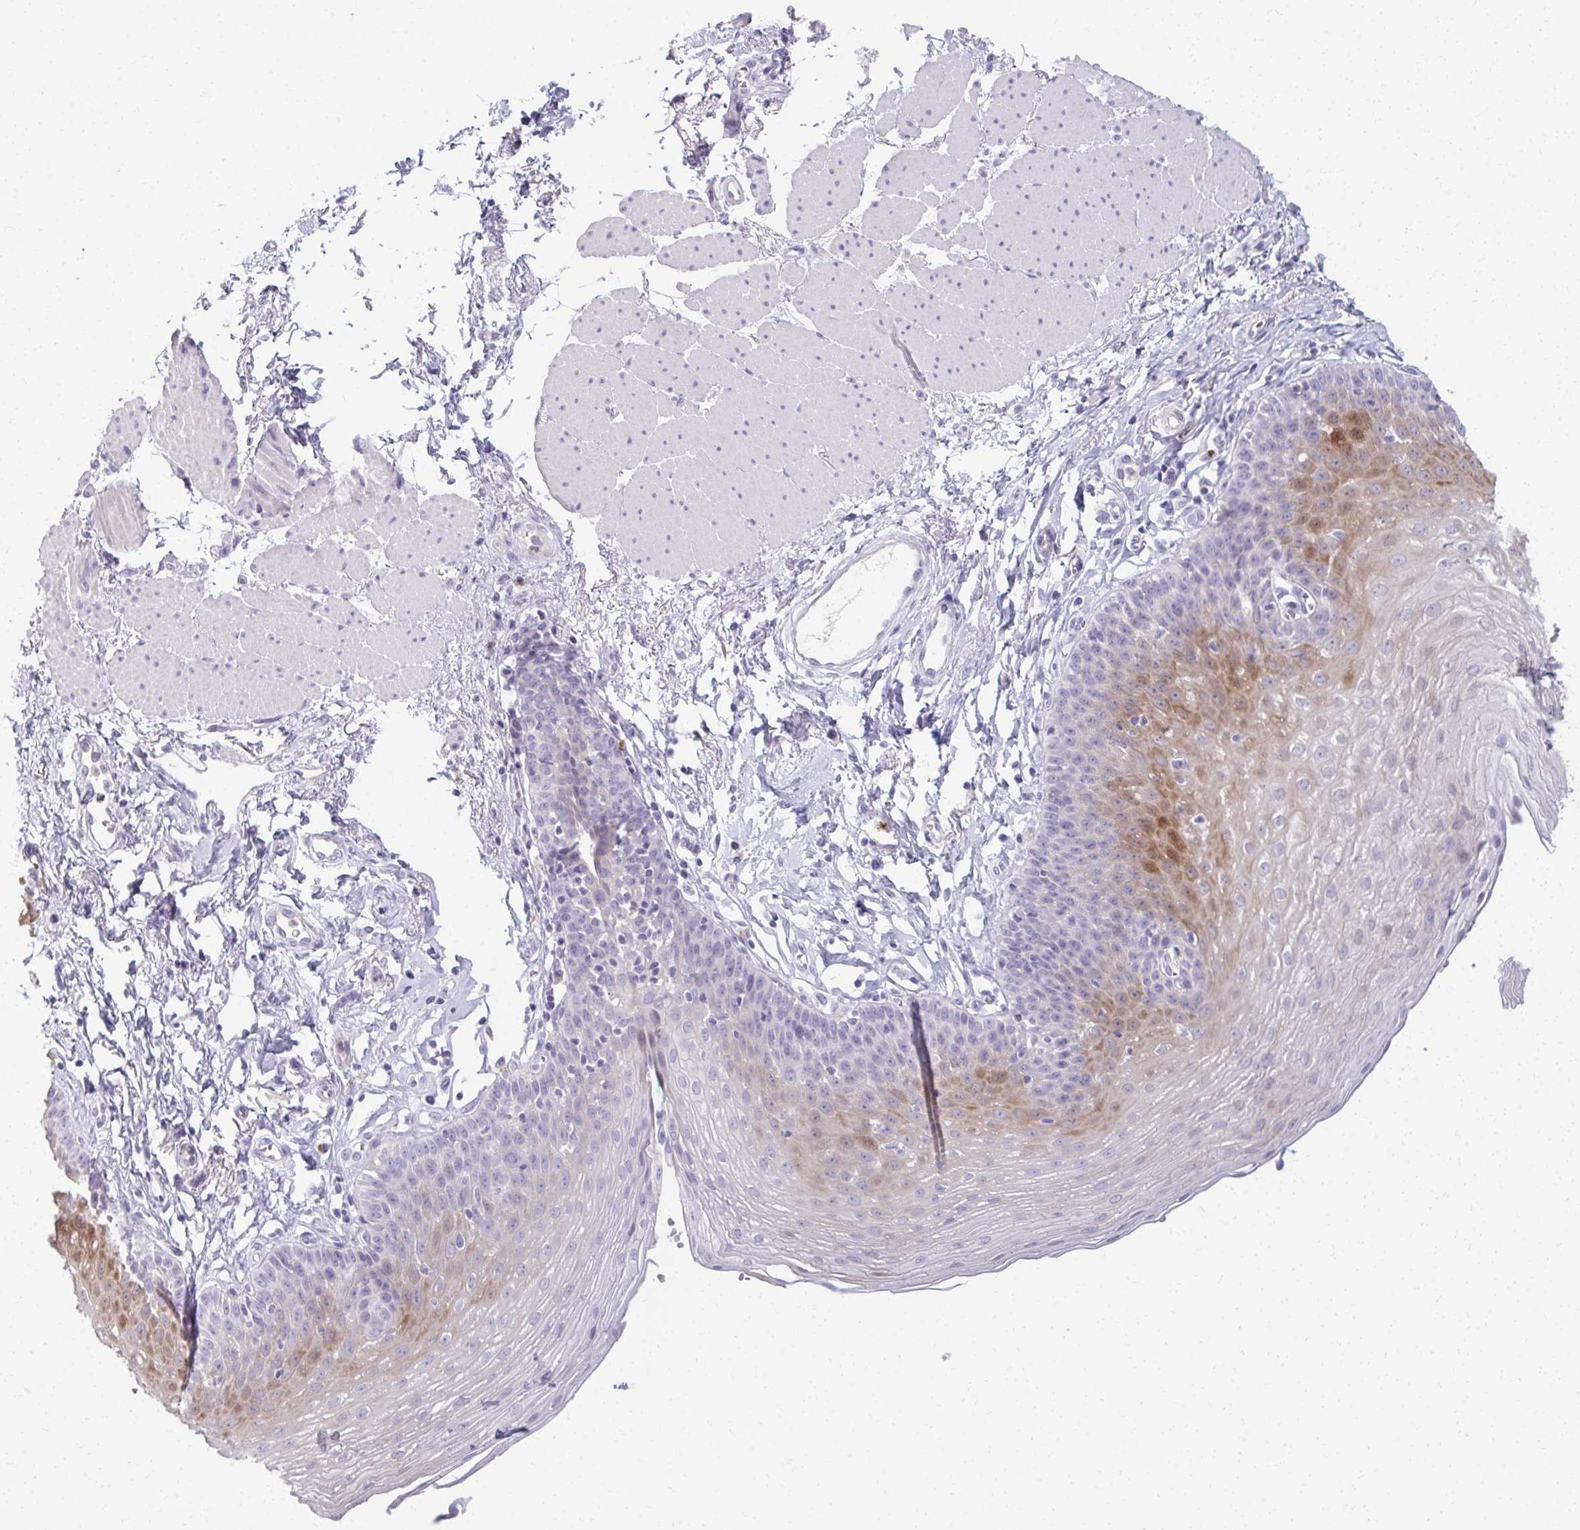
{"staining": {"intensity": "moderate", "quantity": "<25%", "location": "cytoplasmic/membranous,nuclear"}, "tissue": "esophagus", "cell_type": "Squamous epithelial cells", "image_type": "normal", "snomed": [{"axis": "morphology", "description": "Normal tissue, NOS"}, {"axis": "topography", "description": "Esophagus"}], "caption": "A brown stain labels moderate cytoplasmic/membranous,nuclear staining of a protein in squamous epithelial cells of benign esophagus. The protein of interest is shown in brown color, while the nuclei are stained blue.", "gene": "ENSG00000275249", "patient": {"sex": "female", "age": 81}}